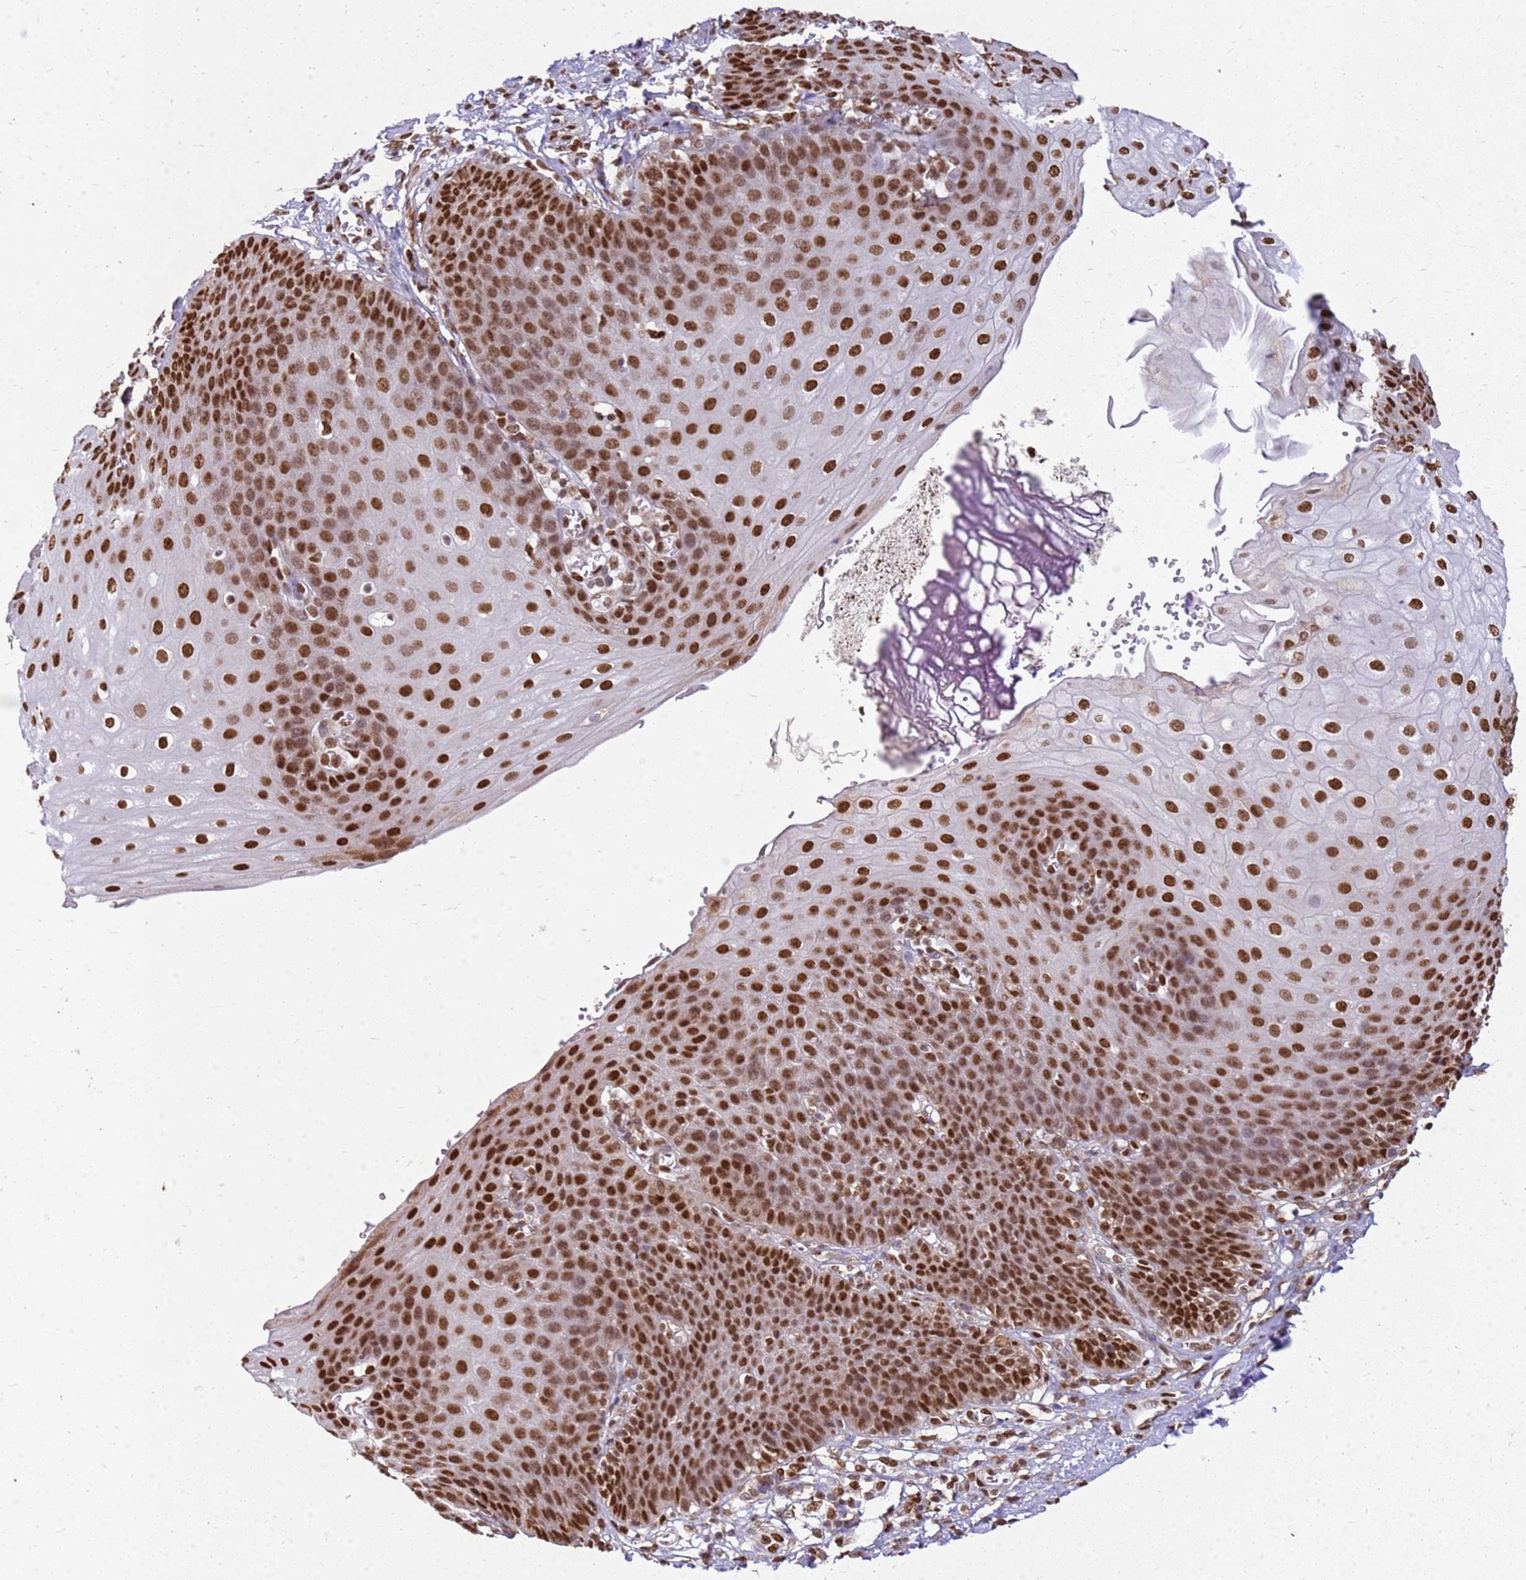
{"staining": {"intensity": "strong", "quantity": ">75%", "location": "nuclear"}, "tissue": "esophagus", "cell_type": "Squamous epithelial cells", "image_type": "normal", "snomed": [{"axis": "morphology", "description": "Normal tissue, NOS"}, {"axis": "topography", "description": "Esophagus"}], "caption": "Esophagus was stained to show a protein in brown. There is high levels of strong nuclear positivity in about >75% of squamous epithelial cells. (IHC, brightfield microscopy, high magnification).", "gene": "APEX1", "patient": {"sex": "male", "age": 71}}